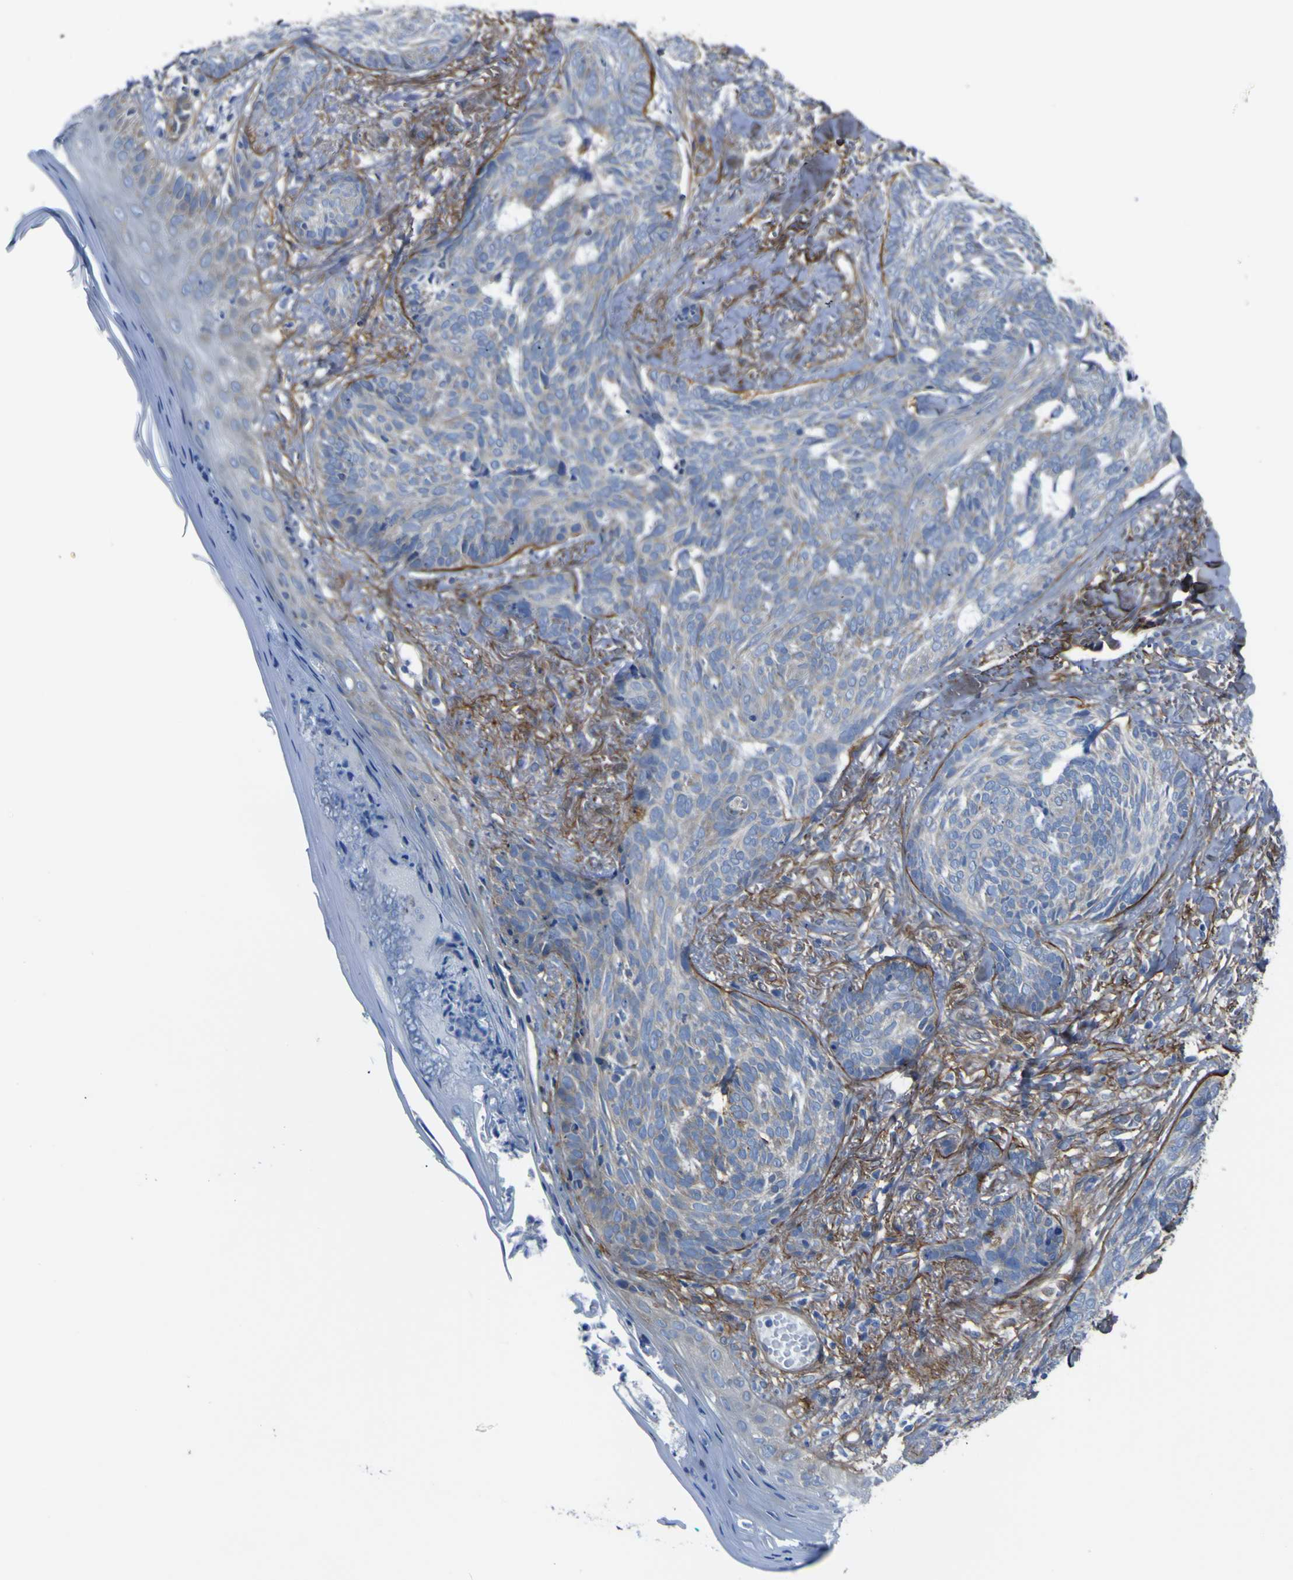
{"staining": {"intensity": "moderate", "quantity": "25%-75%", "location": "cytoplasmic/membranous"}, "tissue": "skin cancer", "cell_type": "Tumor cells", "image_type": "cancer", "snomed": [{"axis": "morphology", "description": "Basal cell carcinoma"}, {"axis": "topography", "description": "Skin"}], "caption": "The image reveals a brown stain indicating the presence of a protein in the cytoplasmic/membranous of tumor cells in basal cell carcinoma (skin). (brown staining indicates protein expression, while blue staining denotes nuclei).", "gene": "LRRN1", "patient": {"sex": "male", "age": 43}}